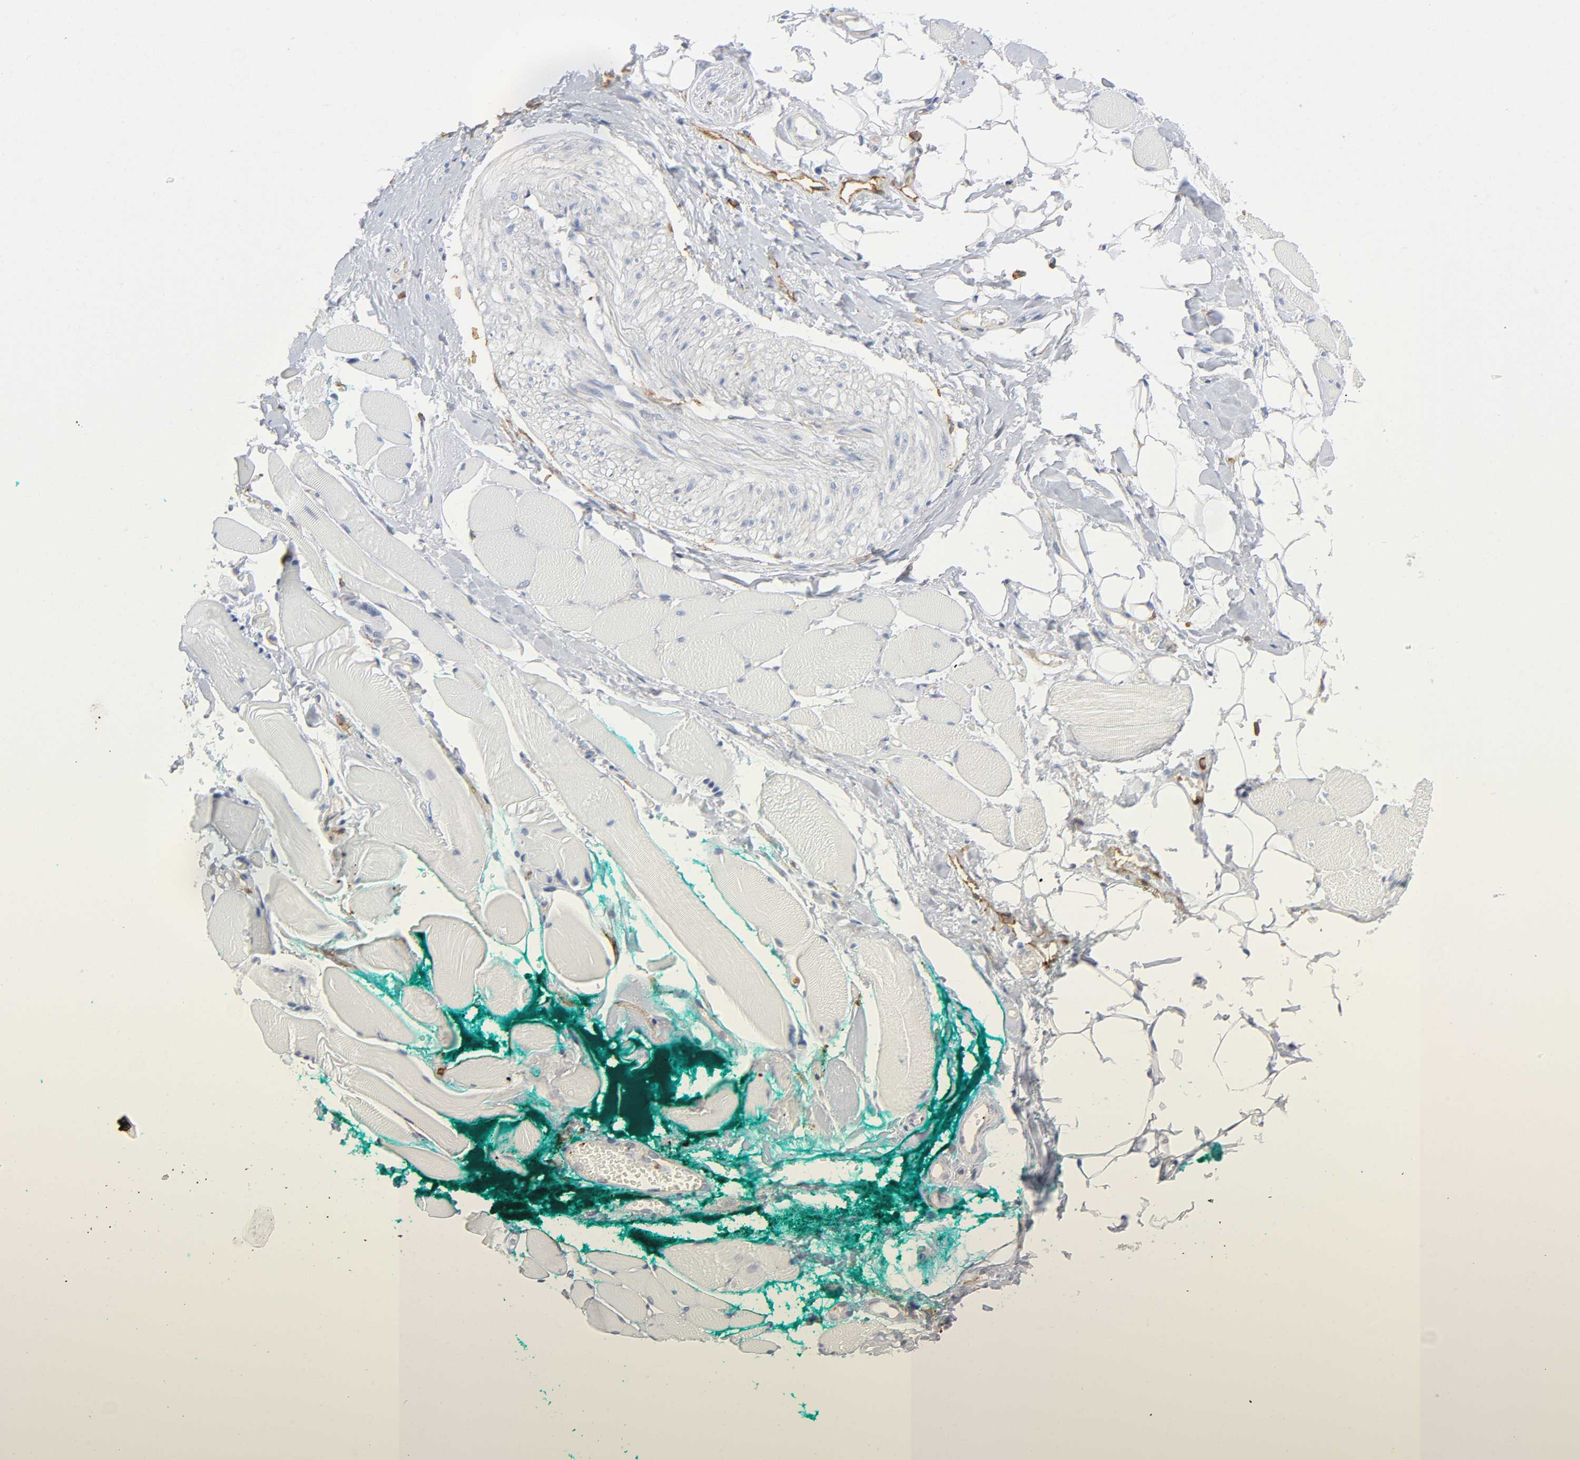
{"staining": {"intensity": "negative", "quantity": "none", "location": "none"}, "tissue": "skeletal muscle", "cell_type": "Myocytes", "image_type": "normal", "snomed": [{"axis": "morphology", "description": "Normal tissue, NOS"}, {"axis": "topography", "description": "Skeletal muscle"}, {"axis": "topography", "description": "Peripheral nerve tissue"}], "caption": "This is a histopathology image of immunohistochemistry staining of unremarkable skeletal muscle, which shows no expression in myocytes.", "gene": "LYN", "patient": {"sex": "female", "age": 84}}